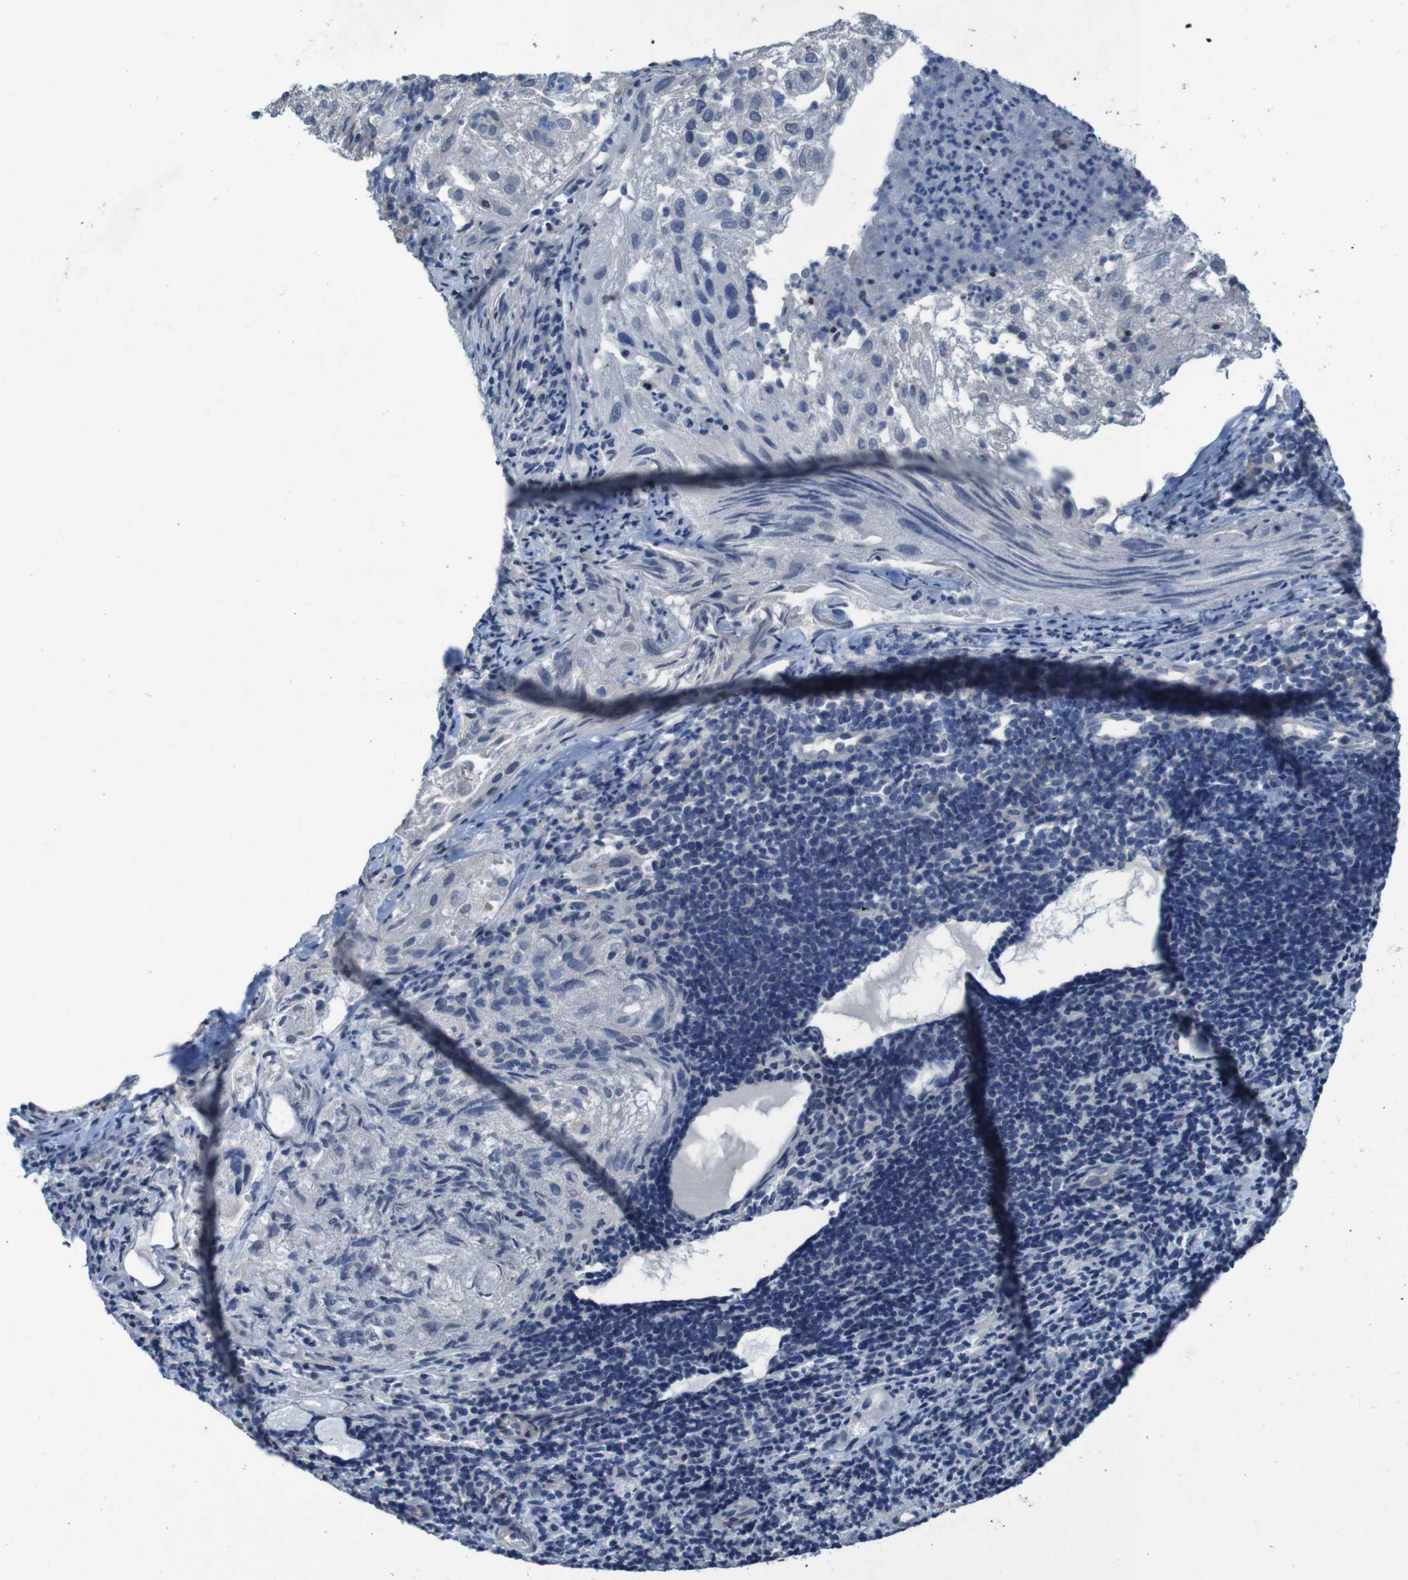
{"staining": {"intensity": "negative", "quantity": "none", "location": "none"}, "tissue": "lung cancer", "cell_type": "Tumor cells", "image_type": "cancer", "snomed": [{"axis": "morphology", "description": "Inflammation, NOS"}, {"axis": "morphology", "description": "Squamous cell carcinoma, NOS"}, {"axis": "topography", "description": "Lymph node"}, {"axis": "topography", "description": "Soft tissue"}, {"axis": "topography", "description": "Lung"}], "caption": "Tumor cells are negative for protein expression in human lung cancer.", "gene": "CLDN18", "patient": {"sex": "male", "age": 66}}